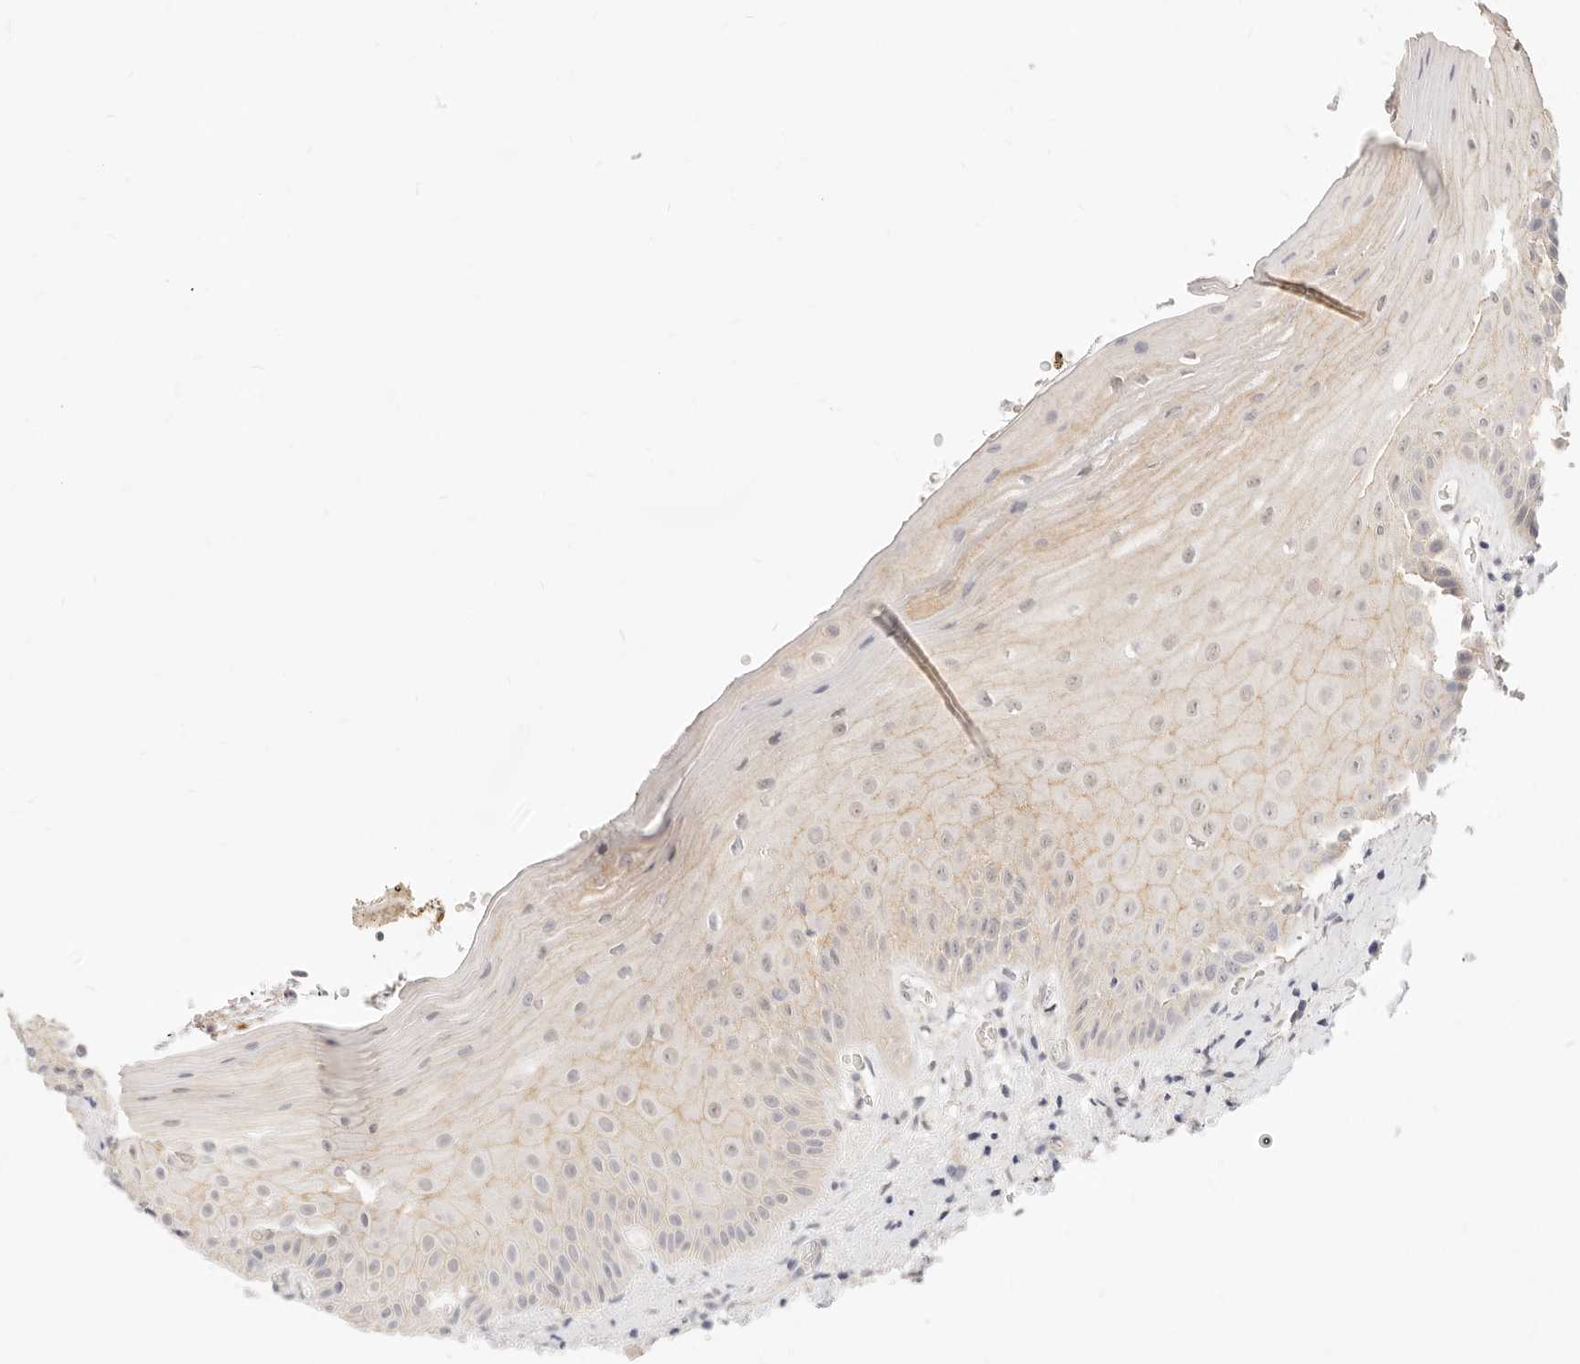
{"staining": {"intensity": "weak", "quantity": "<25%", "location": "cytoplasmic/membranous"}, "tissue": "oral mucosa", "cell_type": "Squamous epithelial cells", "image_type": "normal", "snomed": [{"axis": "morphology", "description": "Normal tissue, NOS"}, {"axis": "topography", "description": "Oral tissue"}], "caption": "The immunohistochemistry (IHC) micrograph has no significant expression in squamous epithelial cells of oral mucosa.", "gene": "UBXN10", "patient": {"sex": "male", "age": 66}}